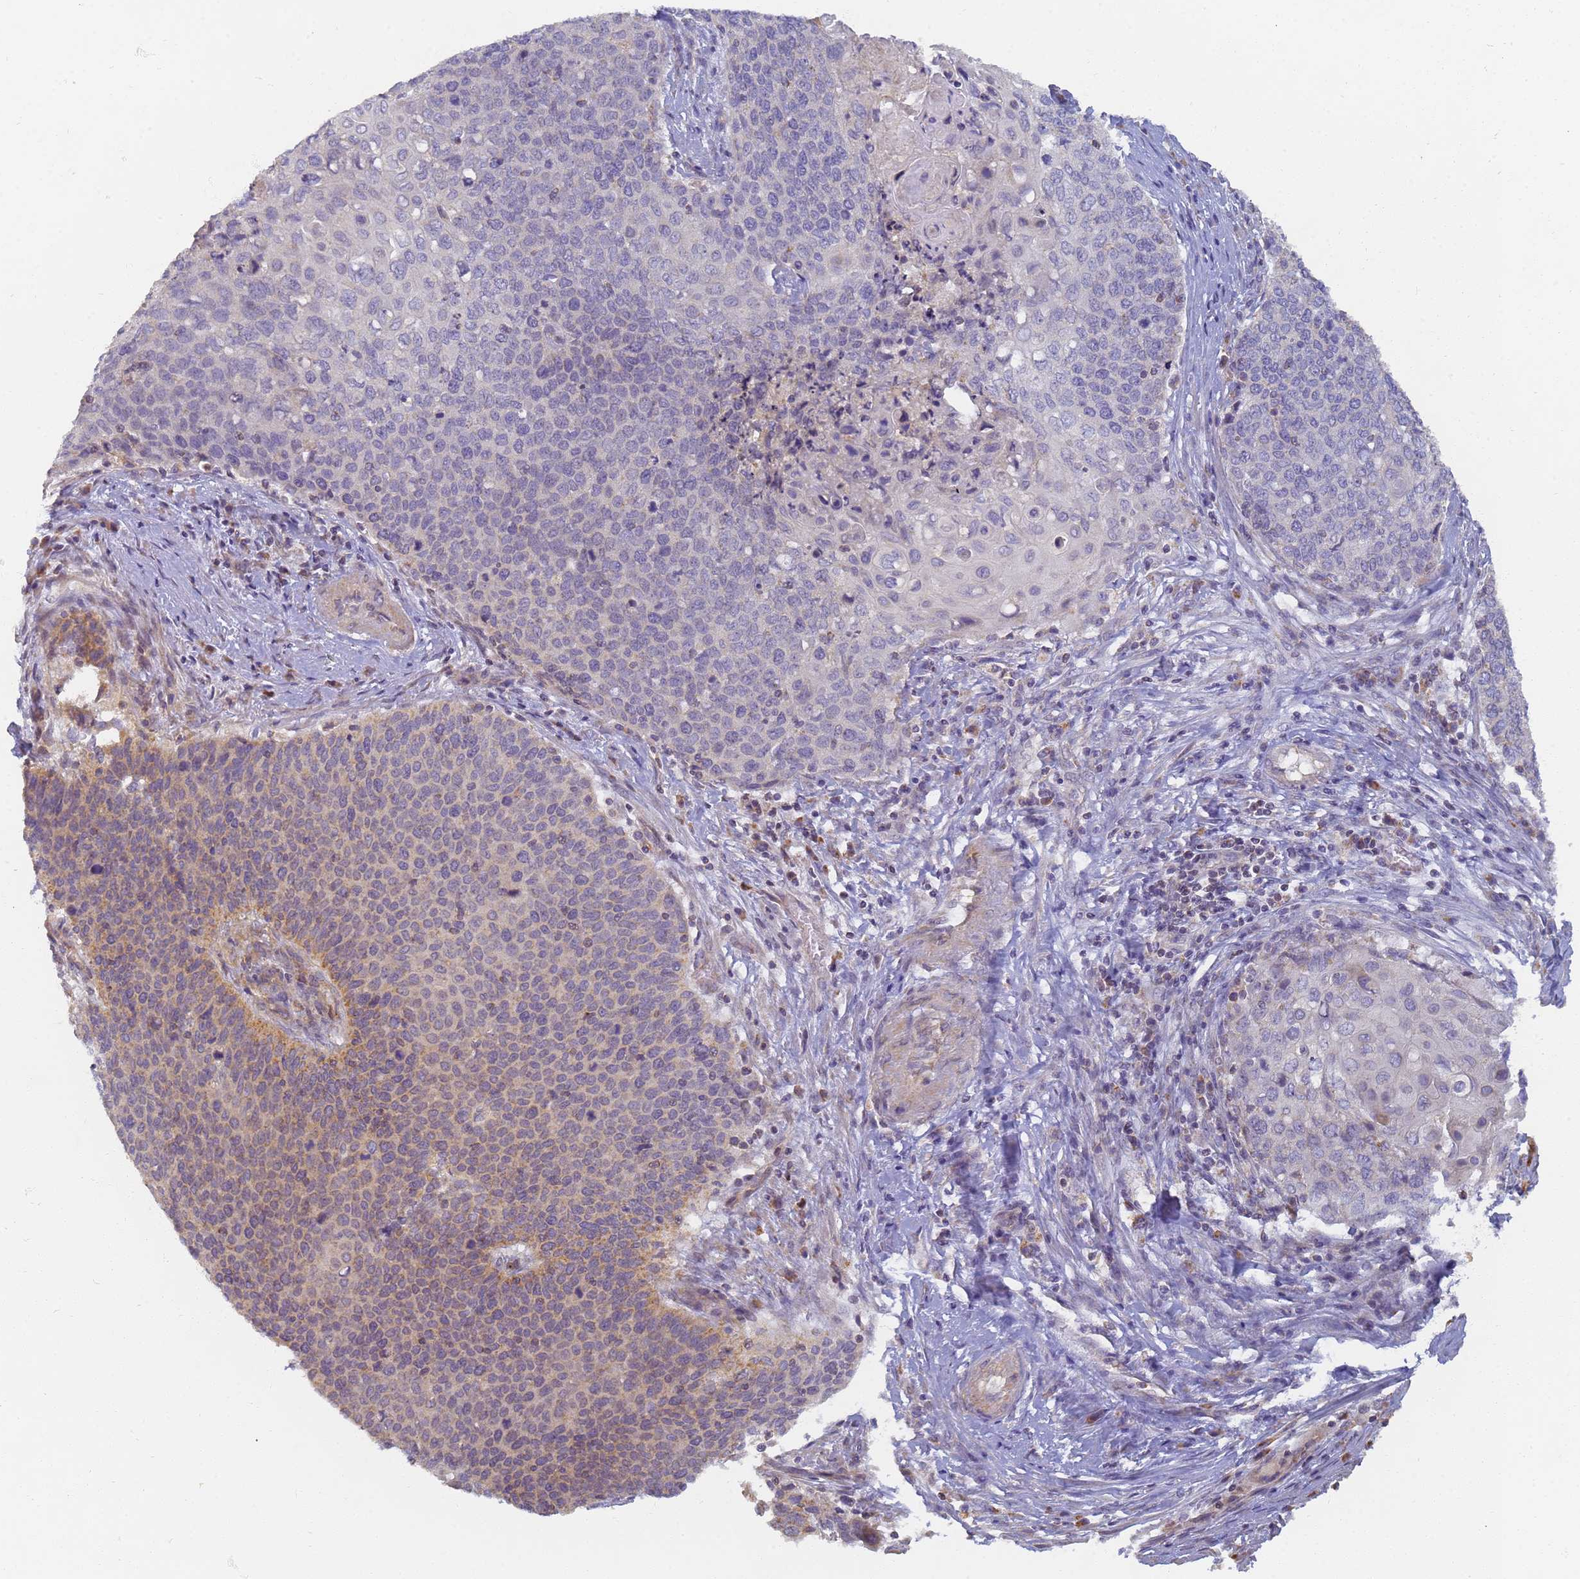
{"staining": {"intensity": "moderate", "quantity": "25%-75%", "location": "cytoplasmic/membranous"}, "tissue": "cervical cancer", "cell_type": "Tumor cells", "image_type": "cancer", "snomed": [{"axis": "morphology", "description": "Squamous cell carcinoma, NOS"}, {"axis": "topography", "description": "Cervix"}], "caption": "A micrograph showing moderate cytoplasmic/membranous staining in about 25%-75% of tumor cells in cervical cancer, as visualized by brown immunohistochemical staining.", "gene": "UTP23", "patient": {"sex": "female", "age": 39}}